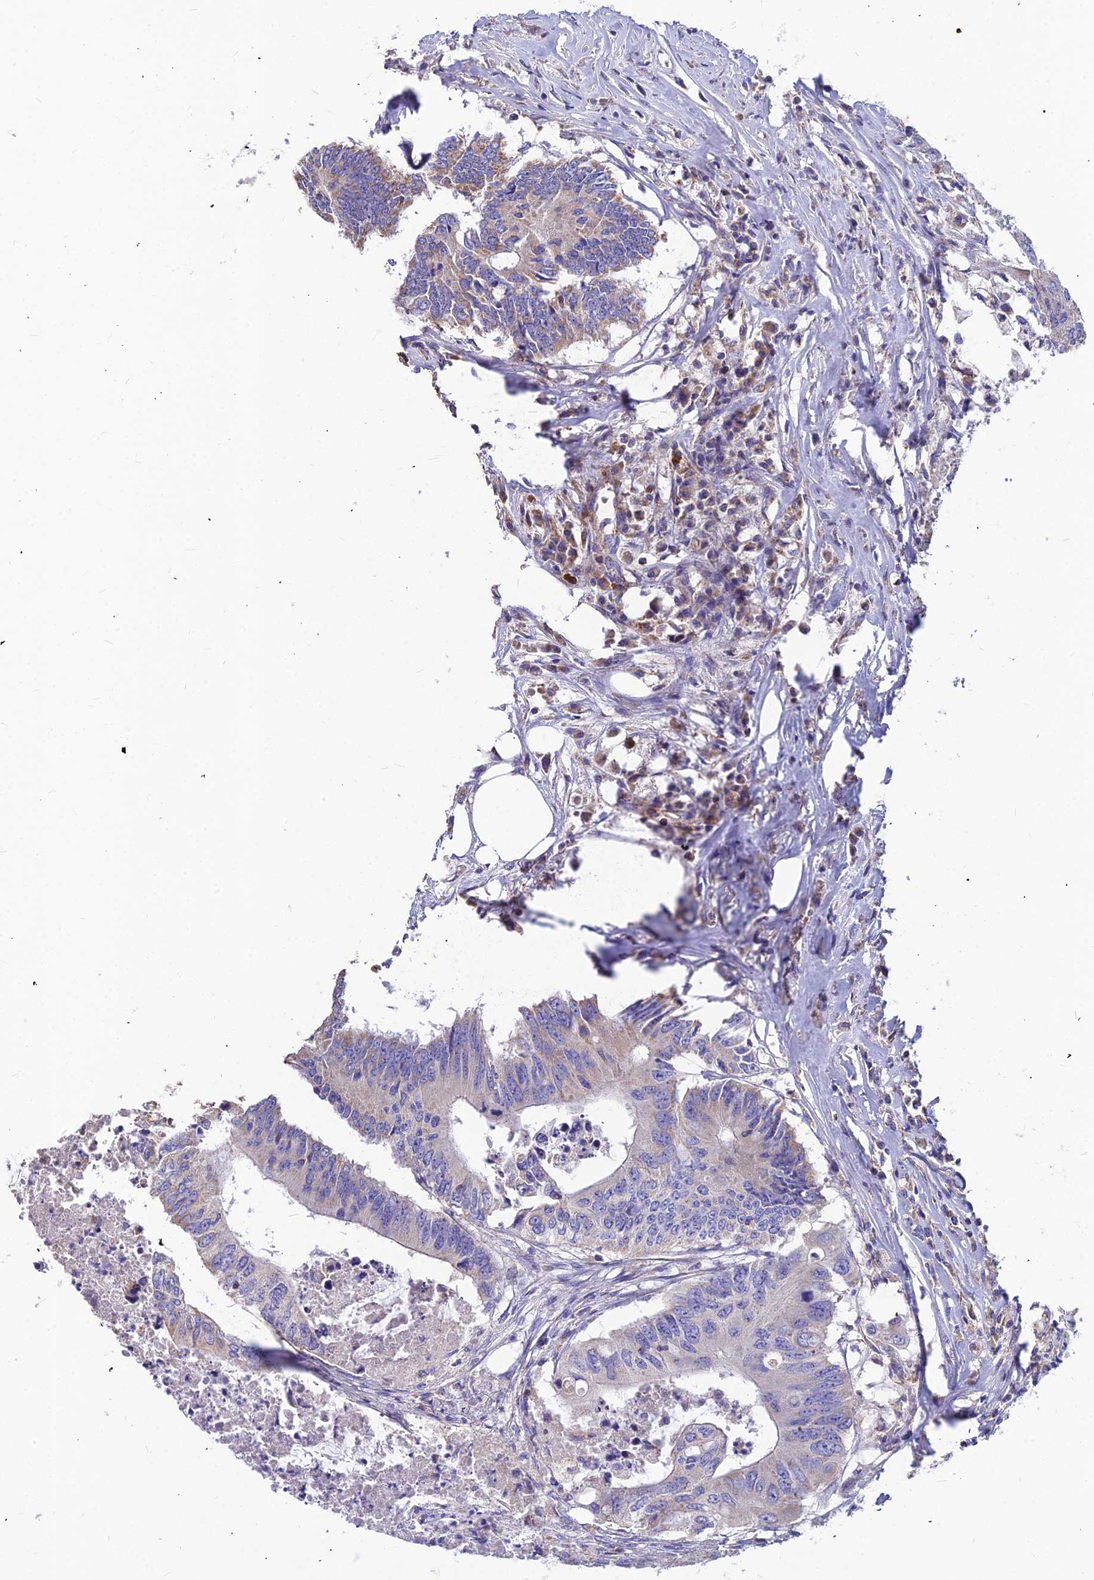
{"staining": {"intensity": "moderate", "quantity": "<25%", "location": "cytoplasmic/membranous"}, "tissue": "colorectal cancer", "cell_type": "Tumor cells", "image_type": "cancer", "snomed": [{"axis": "morphology", "description": "Adenocarcinoma, NOS"}, {"axis": "topography", "description": "Colon"}], "caption": "Tumor cells display low levels of moderate cytoplasmic/membranous positivity in approximately <25% of cells in adenocarcinoma (colorectal).", "gene": "ASPHD1", "patient": {"sex": "male", "age": 71}}